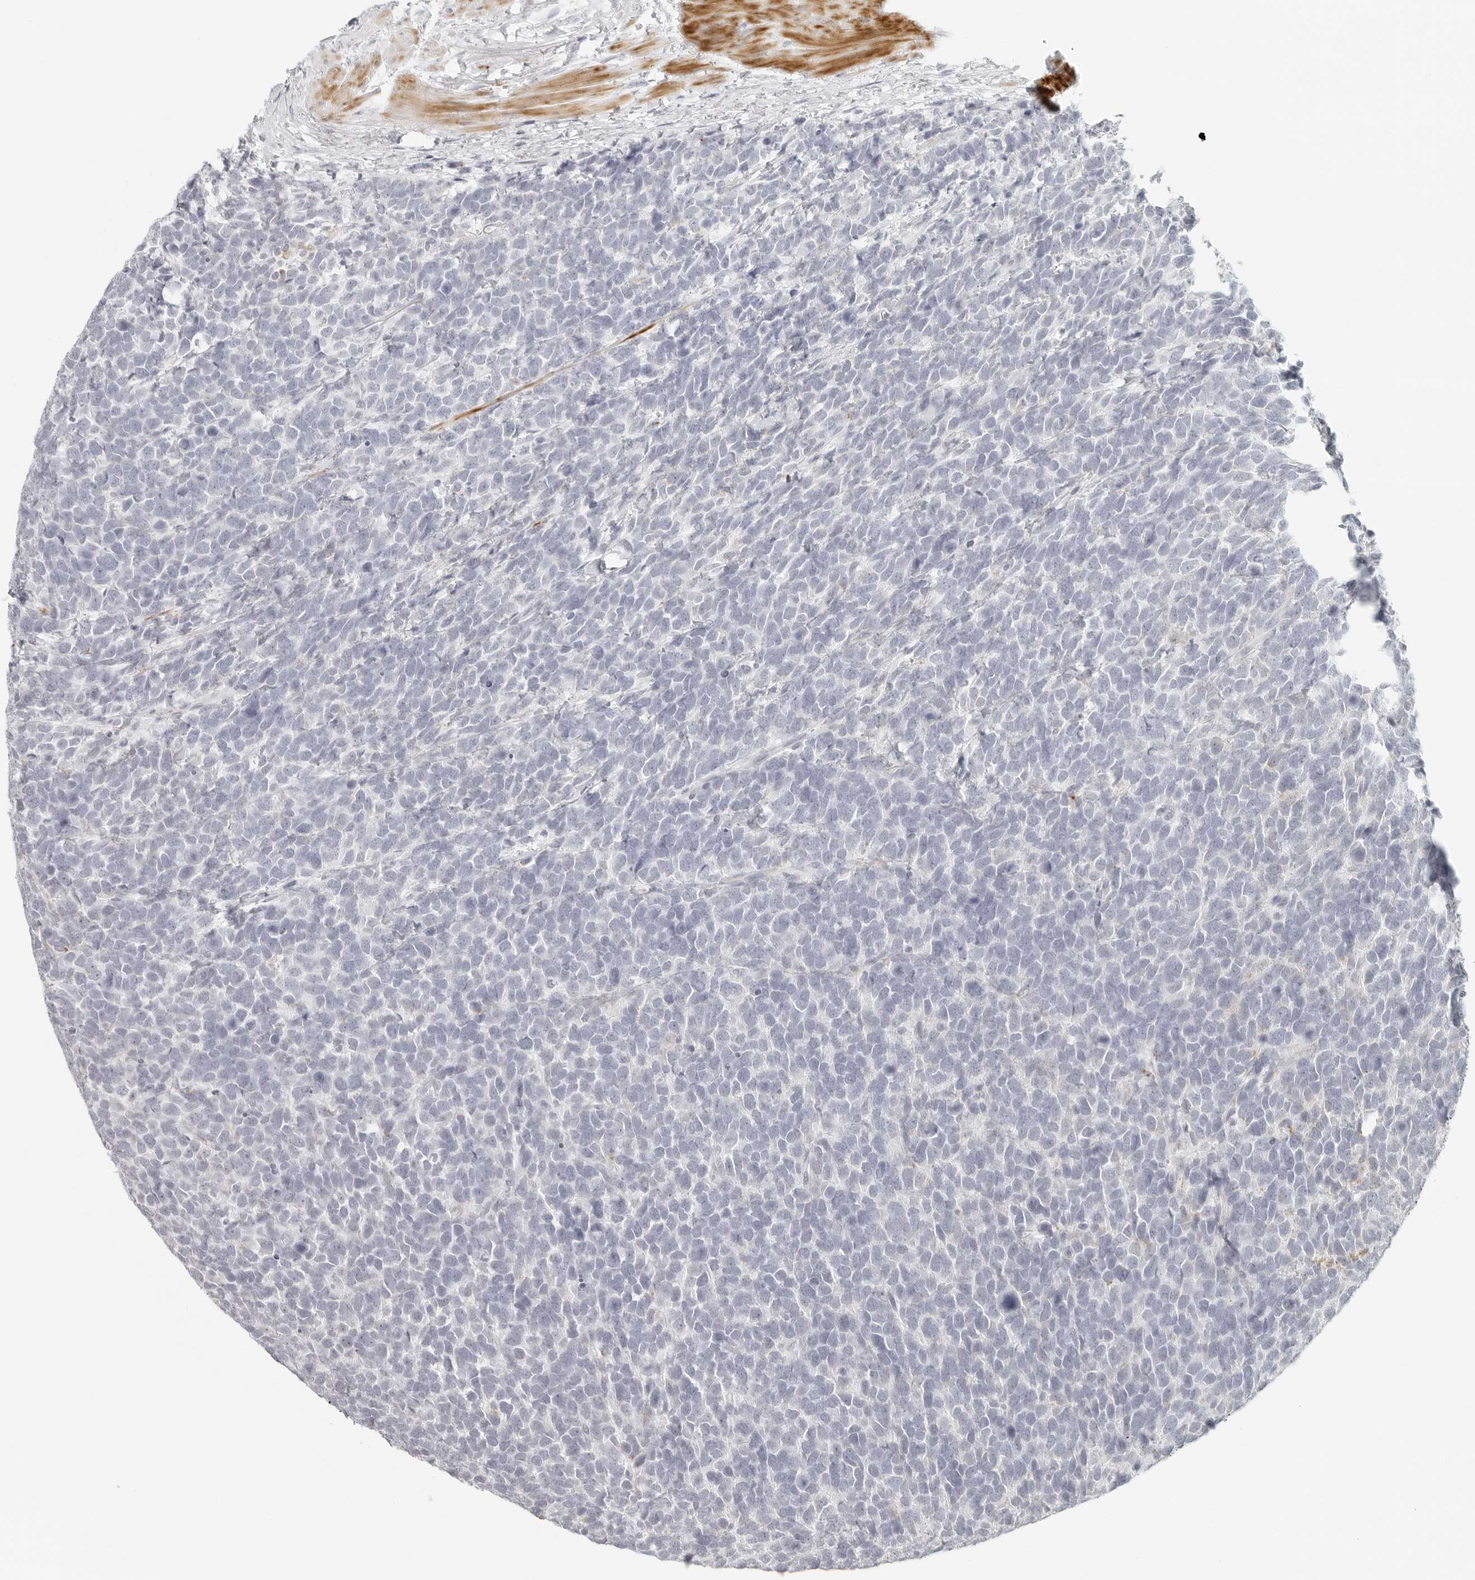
{"staining": {"intensity": "negative", "quantity": "none", "location": "none"}, "tissue": "urothelial cancer", "cell_type": "Tumor cells", "image_type": "cancer", "snomed": [{"axis": "morphology", "description": "Urothelial carcinoma, High grade"}, {"axis": "topography", "description": "Urinary bladder"}], "caption": "IHC photomicrograph of human high-grade urothelial carcinoma stained for a protein (brown), which displays no positivity in tumor cells.", "gene": "RPS6KC1", "patient": {"sex": "female", "age": 82}}